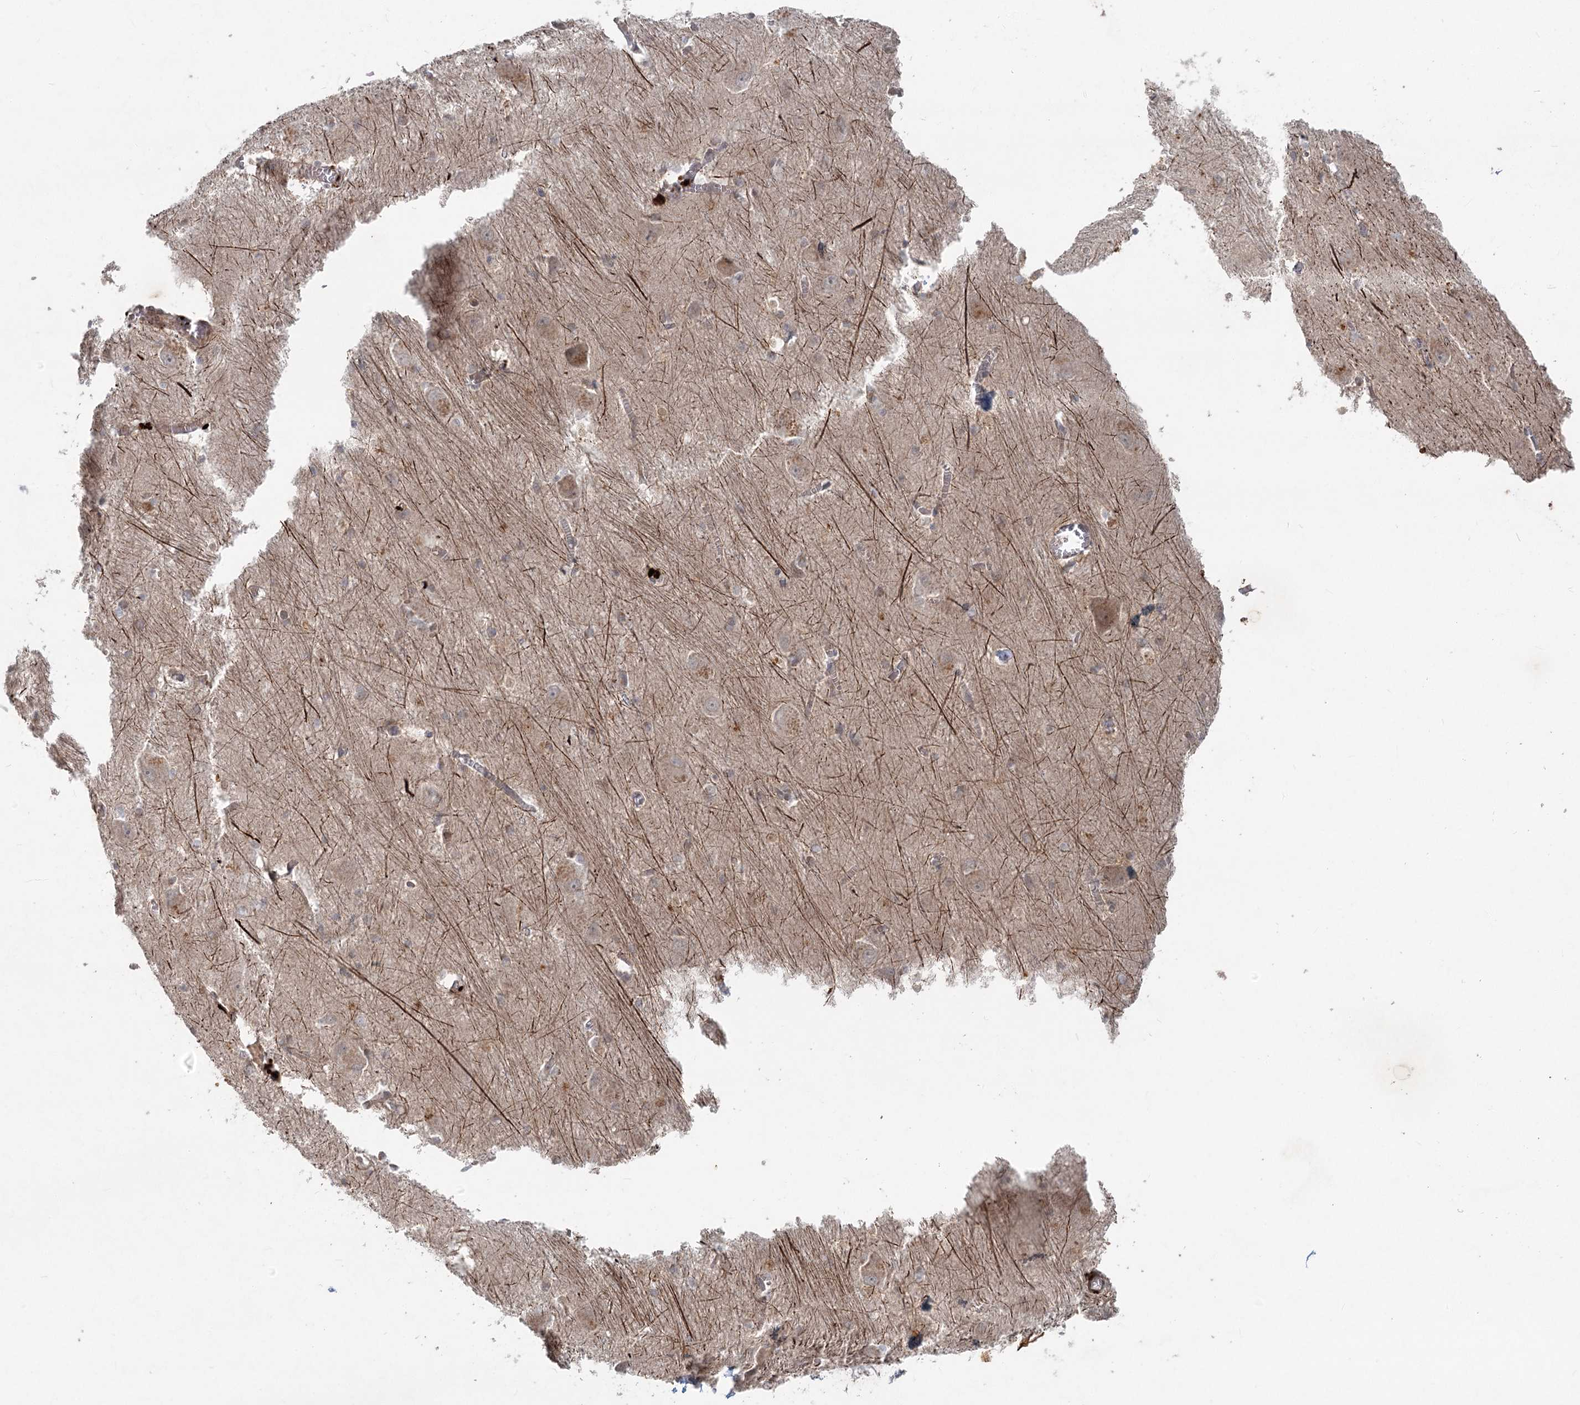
{"staining": {"intensity": "moderate", "quantity": "<25%", "location": "cytoplasmic/membranous"}, "tissue": "caudate", "cell_type": "Glial cells", "image_type": "normal", "snomed": [{"axis": "morphology", "description": "Normal tissue, NOS"}, {"axis": "topography", "description": "Lateral ventricle wall"}], "caption": "Moderate cytoplasmic/membranous expression for a protein is appreciated in about <25% of glial cells of benign caudate using IHC.", "gene": "LRP2BP", "patient": {"sex": "male", "age": 37}}